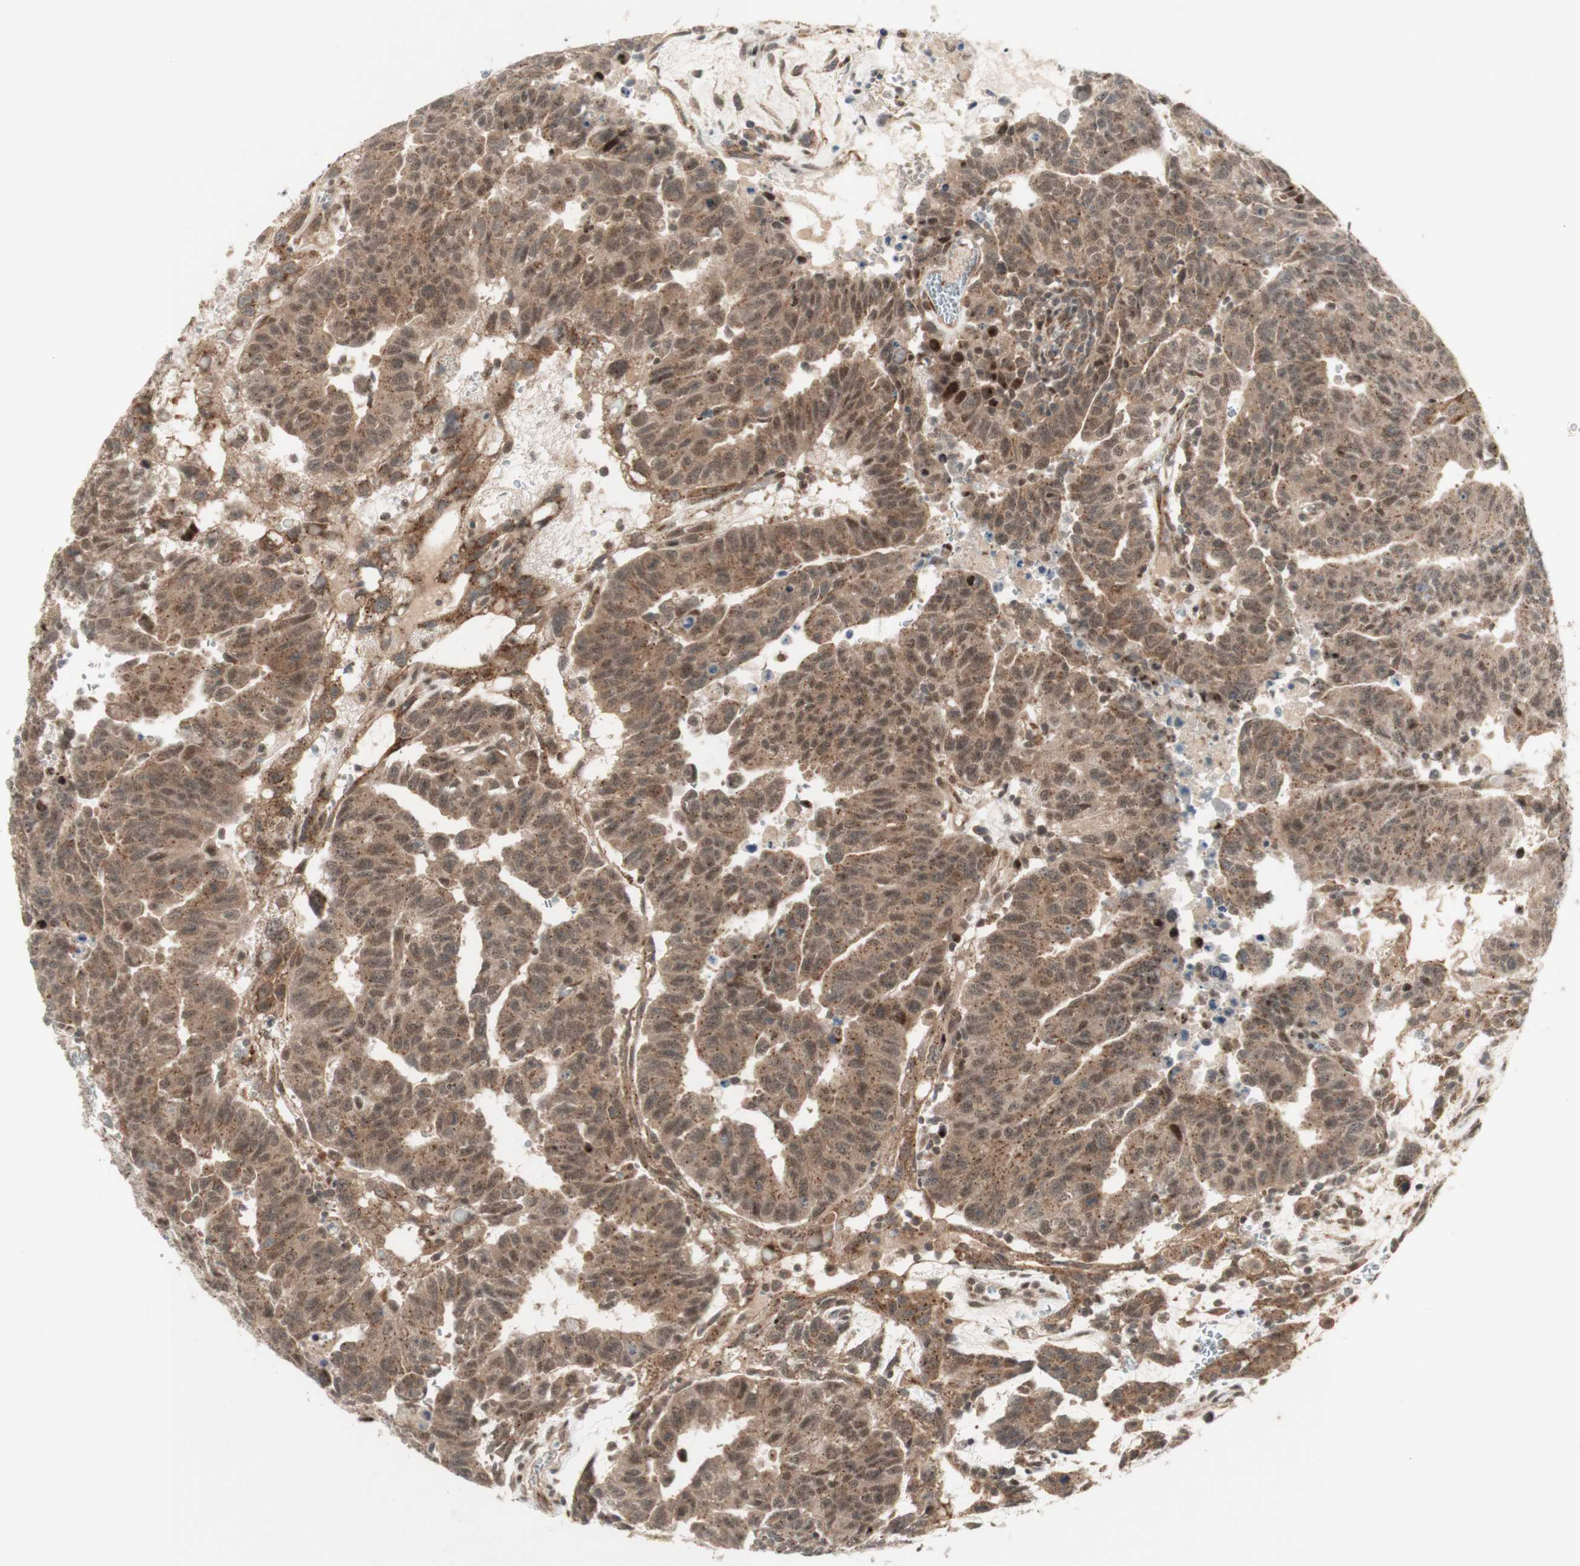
{"staining": {"intensity": "moderate", "quantity": ">75%", "location": "cytoplasmic/membranous"}, "tissue": "testis cancer", "cell_type": "Tumor cells", "image_type": "cancer", "snomed": [{"axis": "morphology", "description": "Seminoma, NOS"}, {"axis": "morphology", "description": "Carcinoma, Embryonal, NOS"}, {"axis": "topography", "description": "Testis"}], "caption": "There is medium levels of moderate cytoplasmic/membranous expression in tumor cells of testis cancer (seminoma), as demonstrated by immunohistochemical staining (brown color).", "gene": "CYLD", "patient": {"sex": "male", "age": 52}}